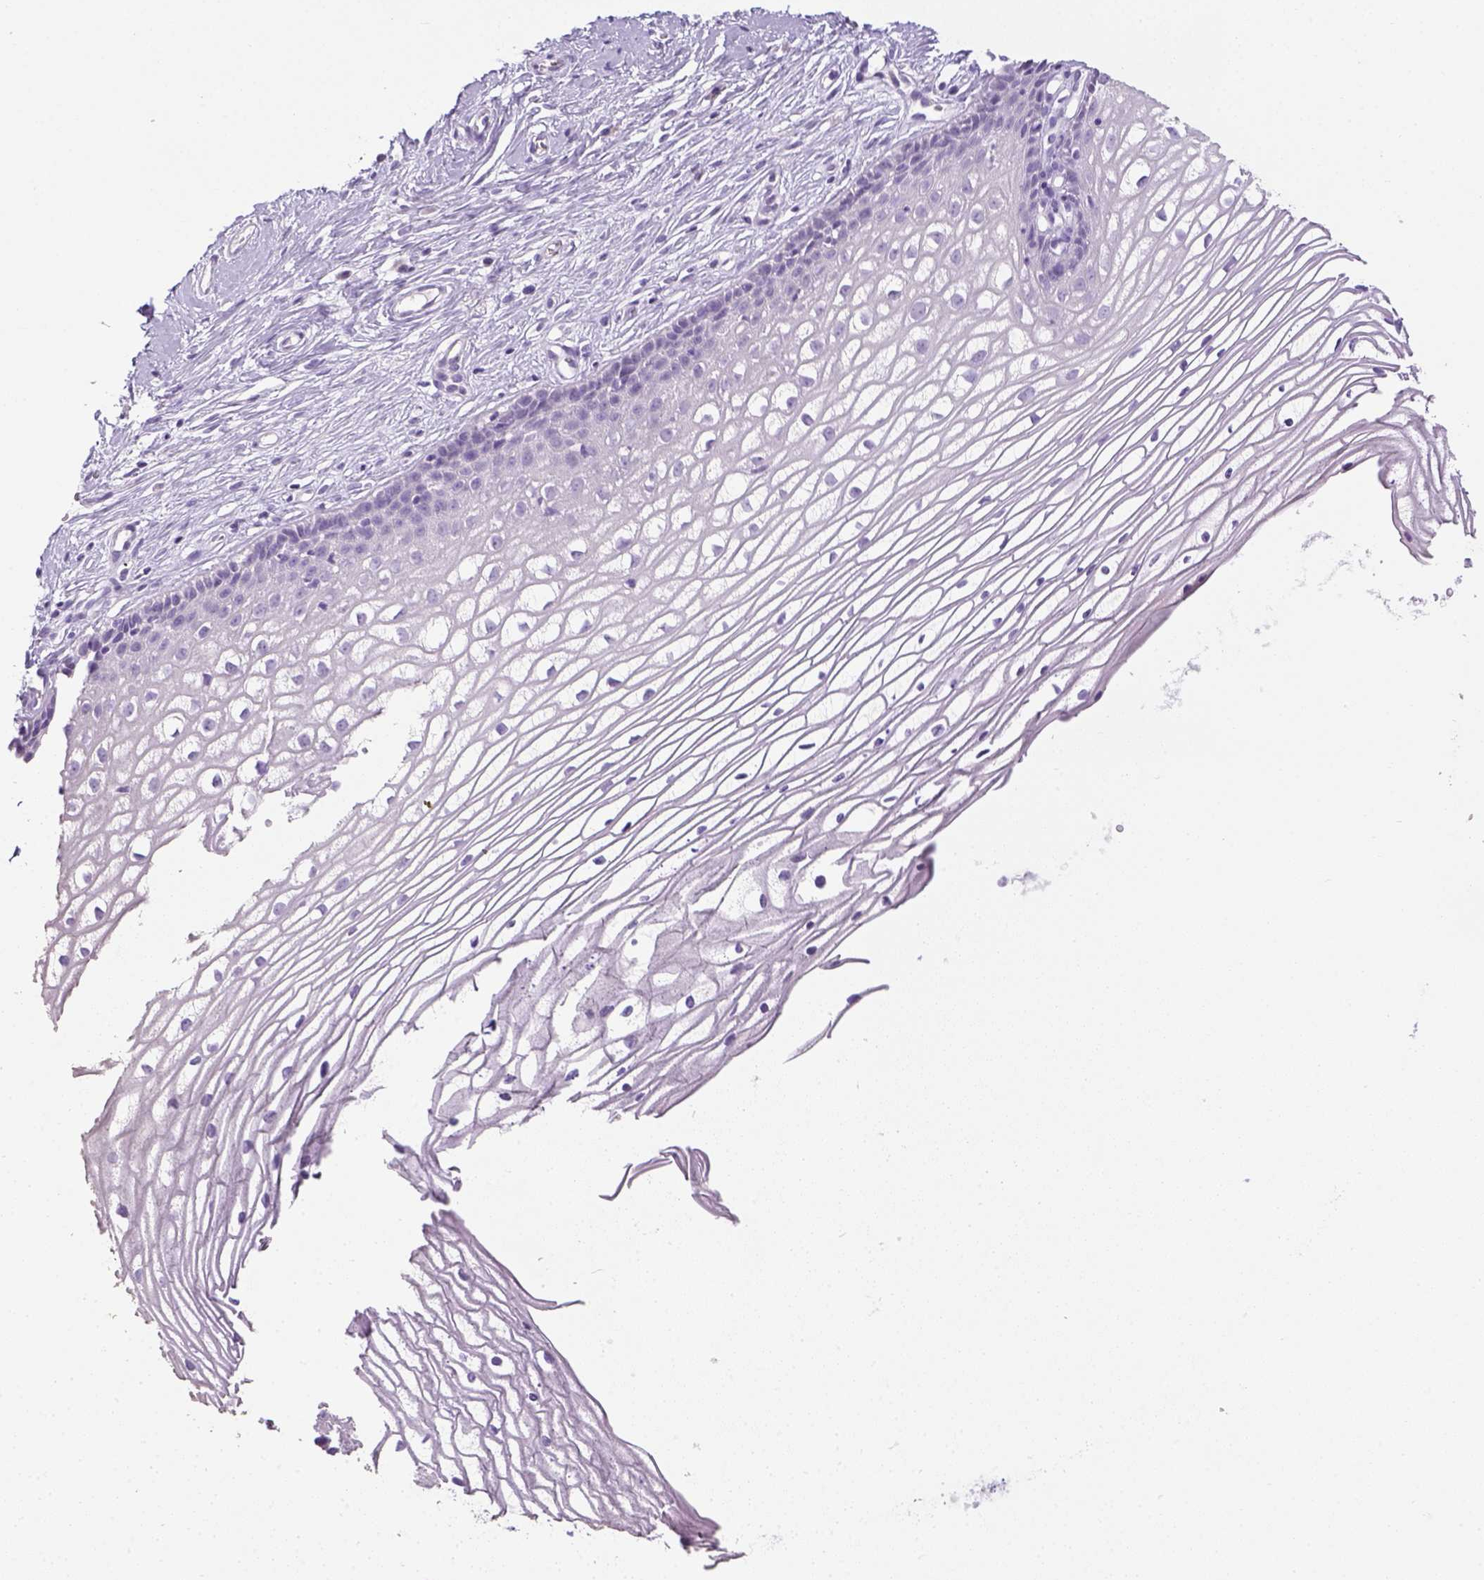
{"staining": {"intensity": "negative", "quantity": "none", "location": "none"}, "tissue": "cervix", "cell_type": "Glandular cells", "image_type": "normal", "snomed": [{"axis": "morphology", "description": "Normal tissue, NOS"}, {"axis": "topography", "description": "Cervix"}], "caption": "DAB (3,3'-diaminobenzidine) immunohistochemical staining of unremarkable cervix demonstrates no significant positivity in glandular cells. (DAB (3,3'-diaminobenzidine) immunohistochemistry, high magnification).", "gene": "LGSN", "patient": {"sex": "female", "age": 40}}